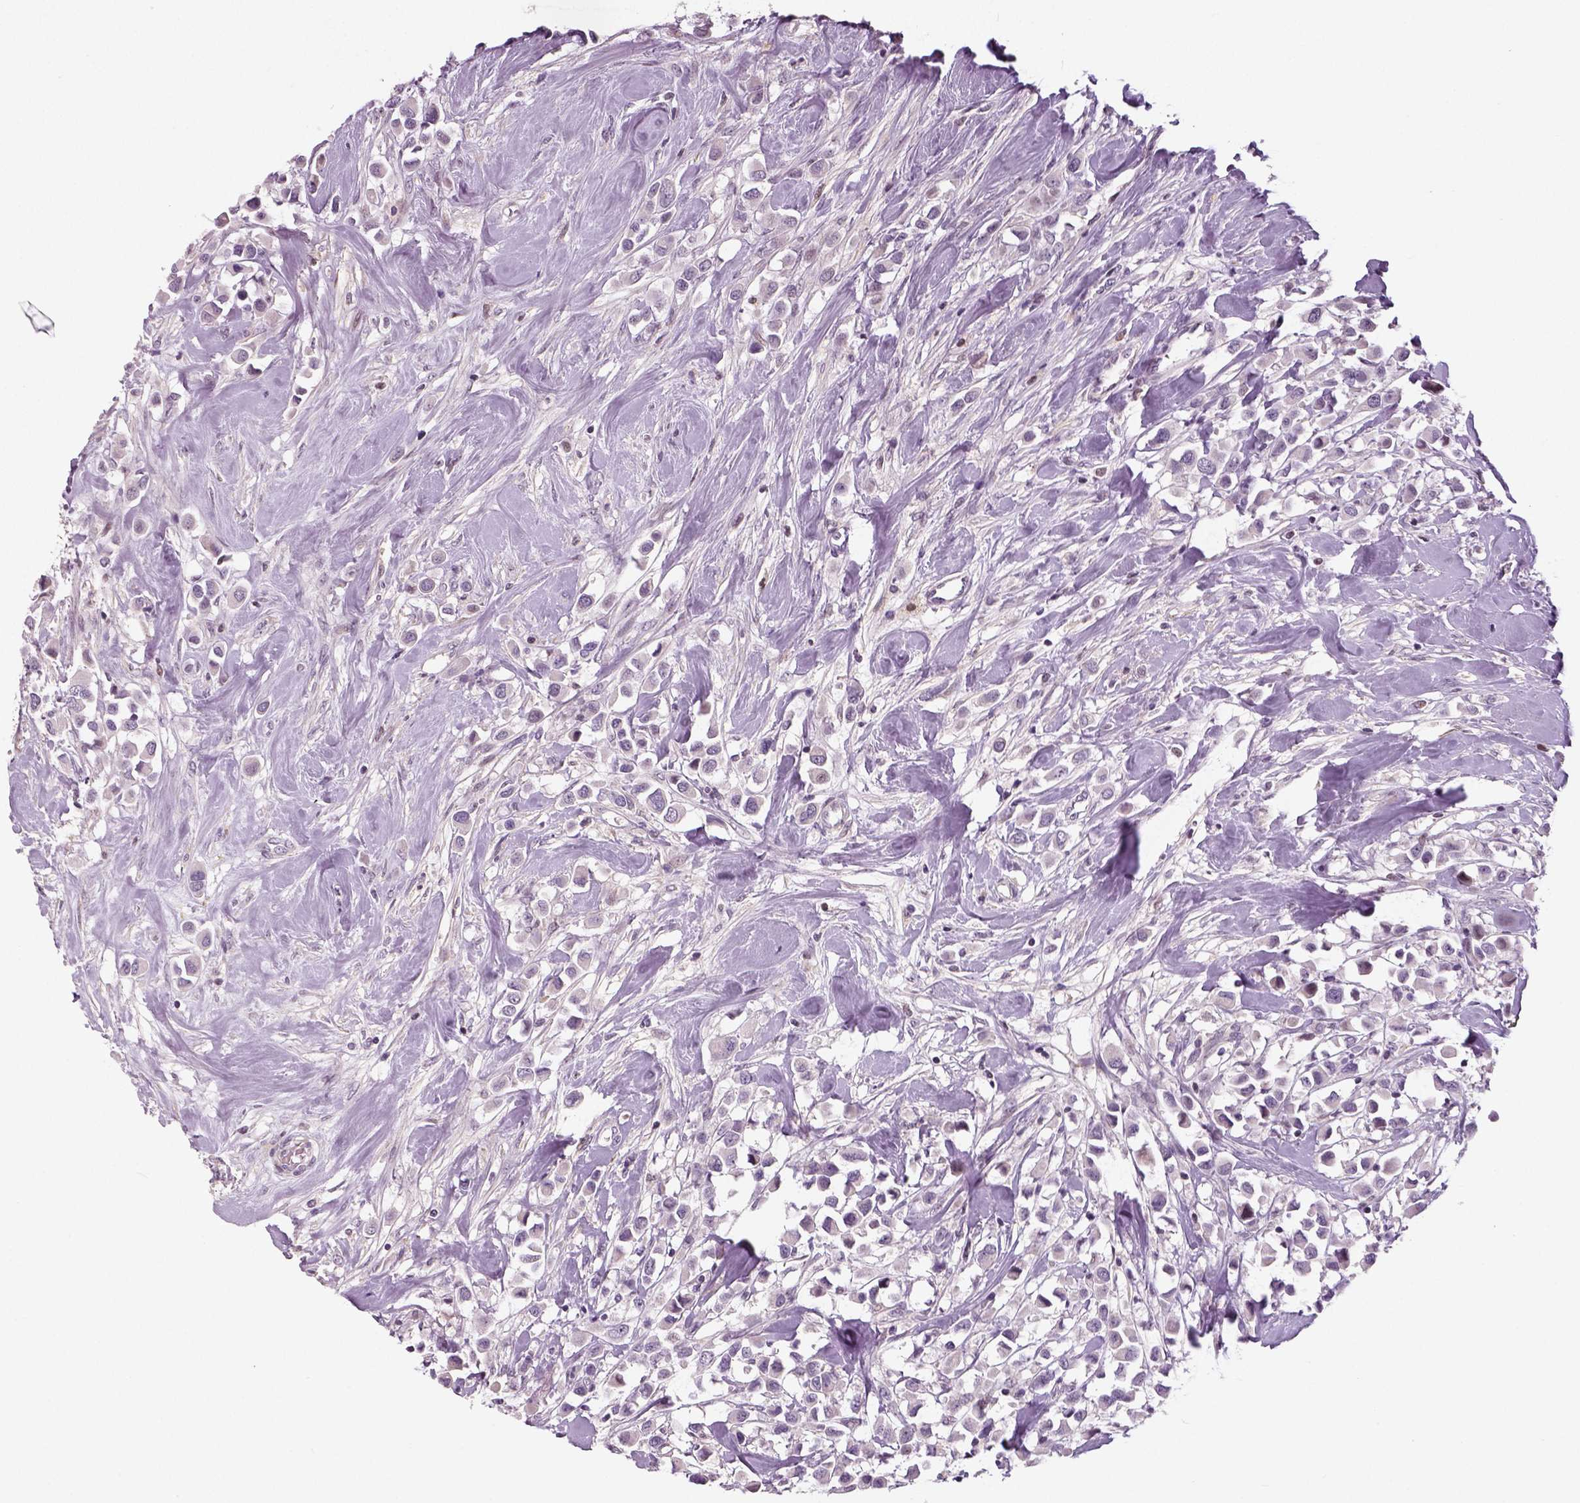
{"staining": {"intensity": "negative", "quantity": "none", "location": "none"}, "tissue": "breast cancer", "cell_type": "Tumor cells", "image_type": "cancer", "snomed": [{"axis": "morphology", "description": "Duct carcinoma"}, {"axis": "topography", "description": "Breast"}], "caption": "Human intraductal carcinoma (breast) stained for a protein using immunohistochemistry exhibits no positivity in tumor cells.", "gene": "NECAB1", "patient": {"sex": "female", "age": 61}}